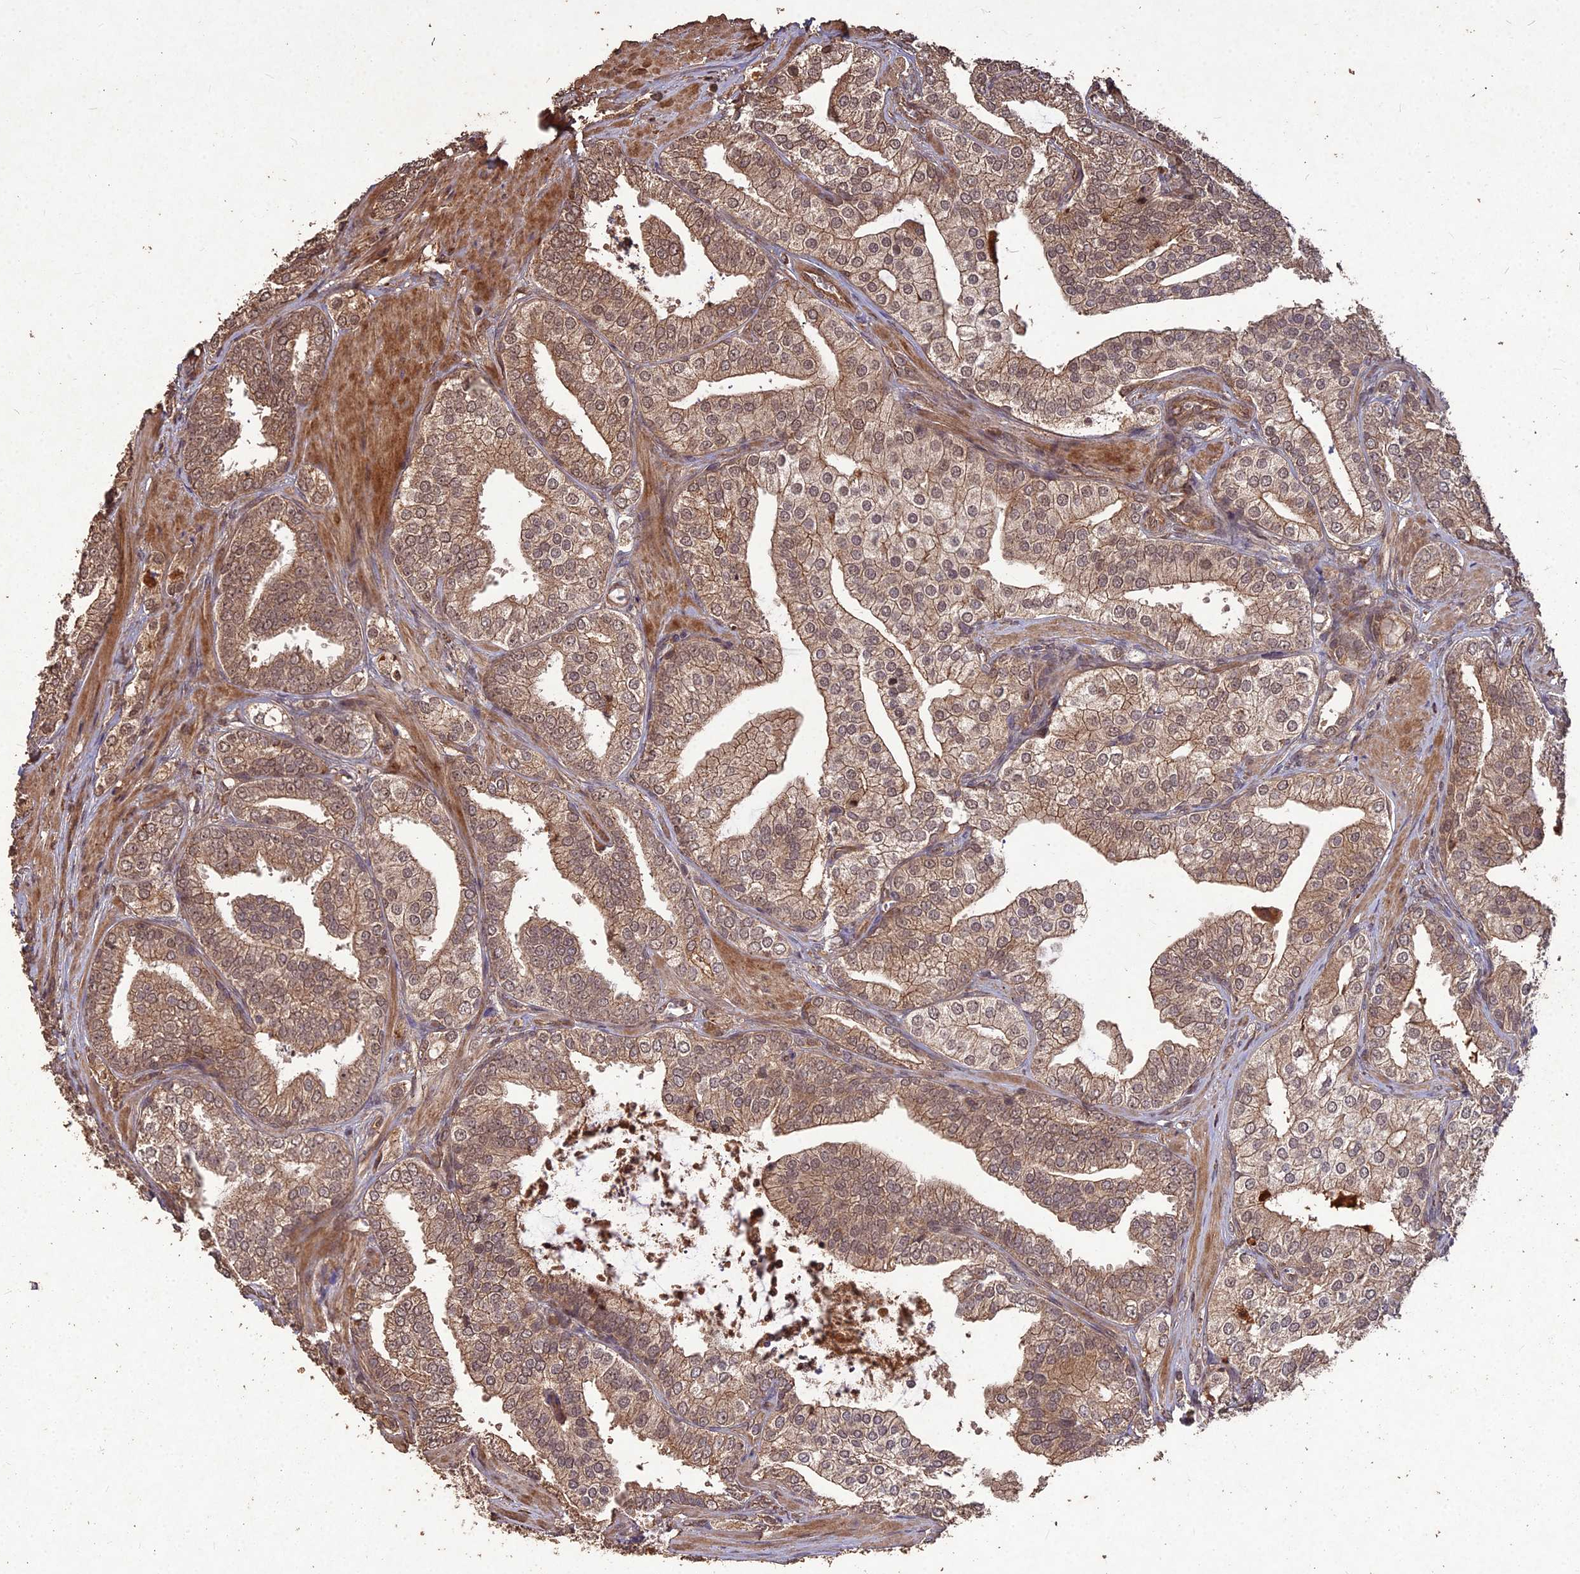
{"staining": {"intensity": "moderate", "quantity": ">75%", "location": "cytoplasmic/membranous"}, "tissue": "prostate cancer", "cell_type": "Tumor cells", "image_type": "cancer", "snomed": [{"axis": "morphology", "description": "Adenocarcinoma, High grade"}, {"axis": "topography", "description": "Prostate"}], "caption": "A medium amount of moderate cytoplasmic/membranous positivity is identified in approximately >75% of tumor cells in prostate high-grade adenocarcinoma tissue.", "gene": "SYMPK", "patient": {"sex": "male", "age": 50}}